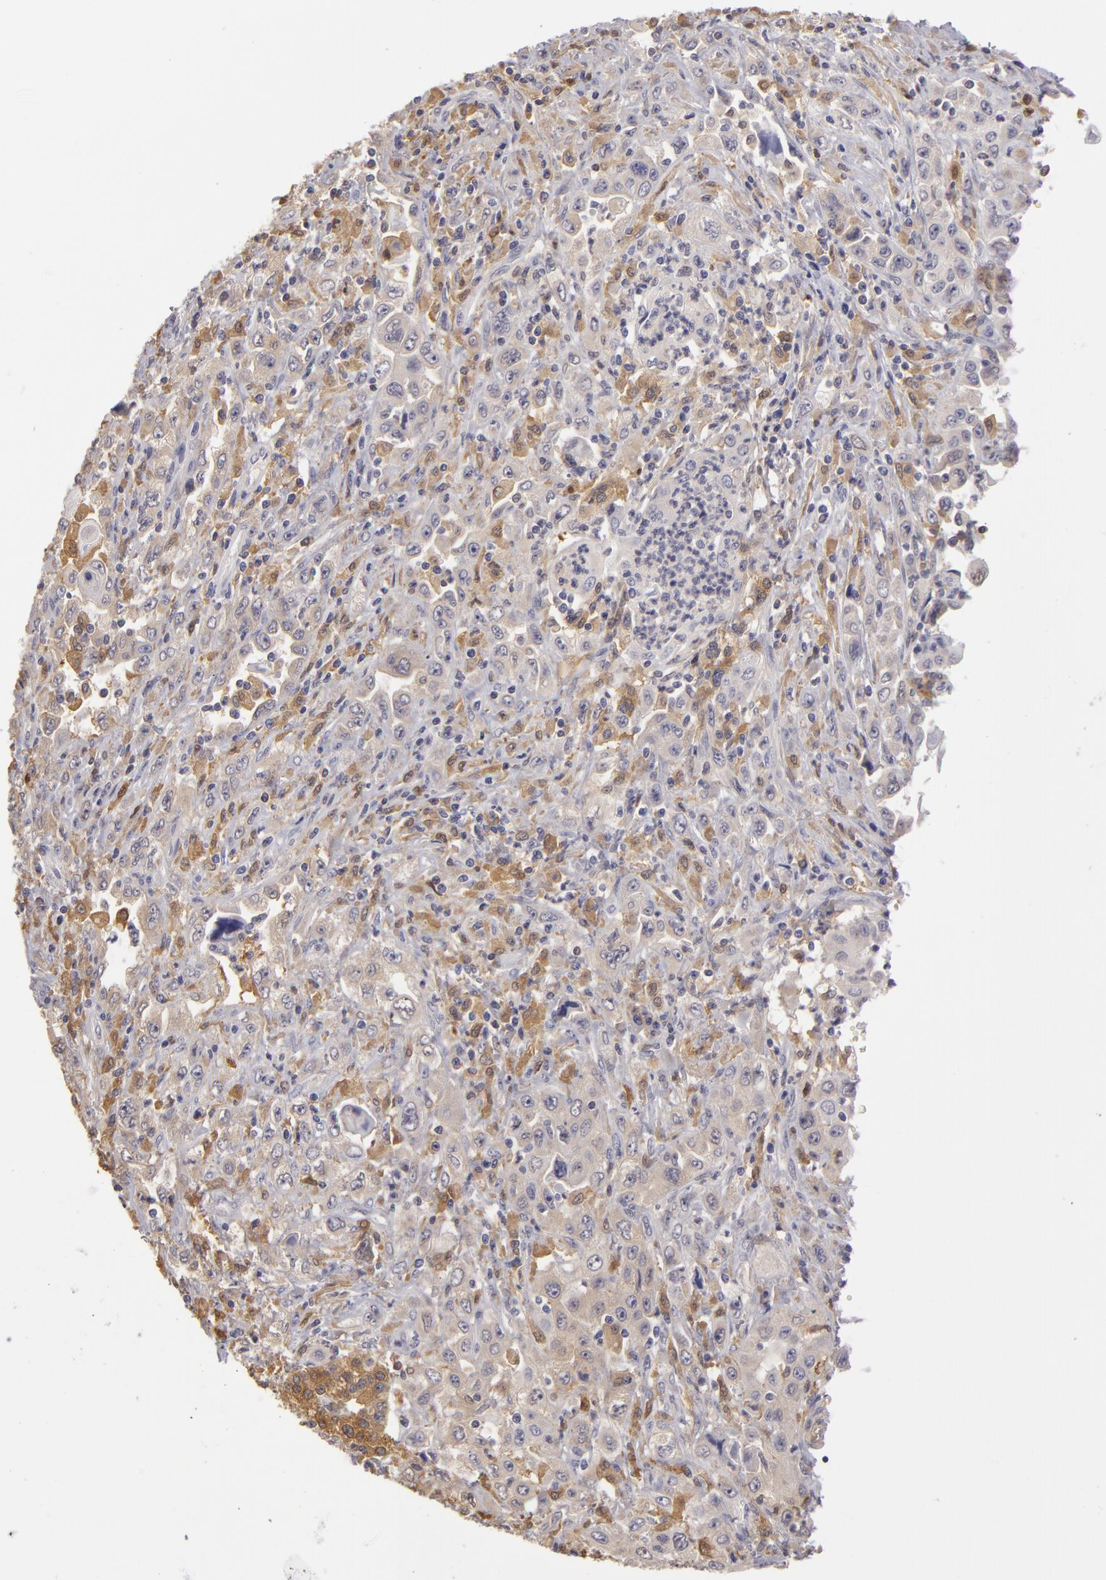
{"staining": {"intensity": "weak", "quantity": "<25%", "location": "cytoplasmic/membranous"}, "tissue": "pancreatic cancer", "cell_type": "Tumor cells", "image_type": "cancer", "snomed": [{"axis": "morphology", "description": "Adenocarcinoma, NOS"}, {"axis": "topography", "description": "Pancreas"}], "caption": "Immunohistochemical staining of human pancreatic adenocarcinoma displays no significant expression in tumor cells. The staining is performed using DAB (3,3'-diaminobenzidine) brown chromogen with nuclei counter-stained in using hematoxylin.", "gene": "GNPDA1", "patient": {"sex": "male", "age": 70}}